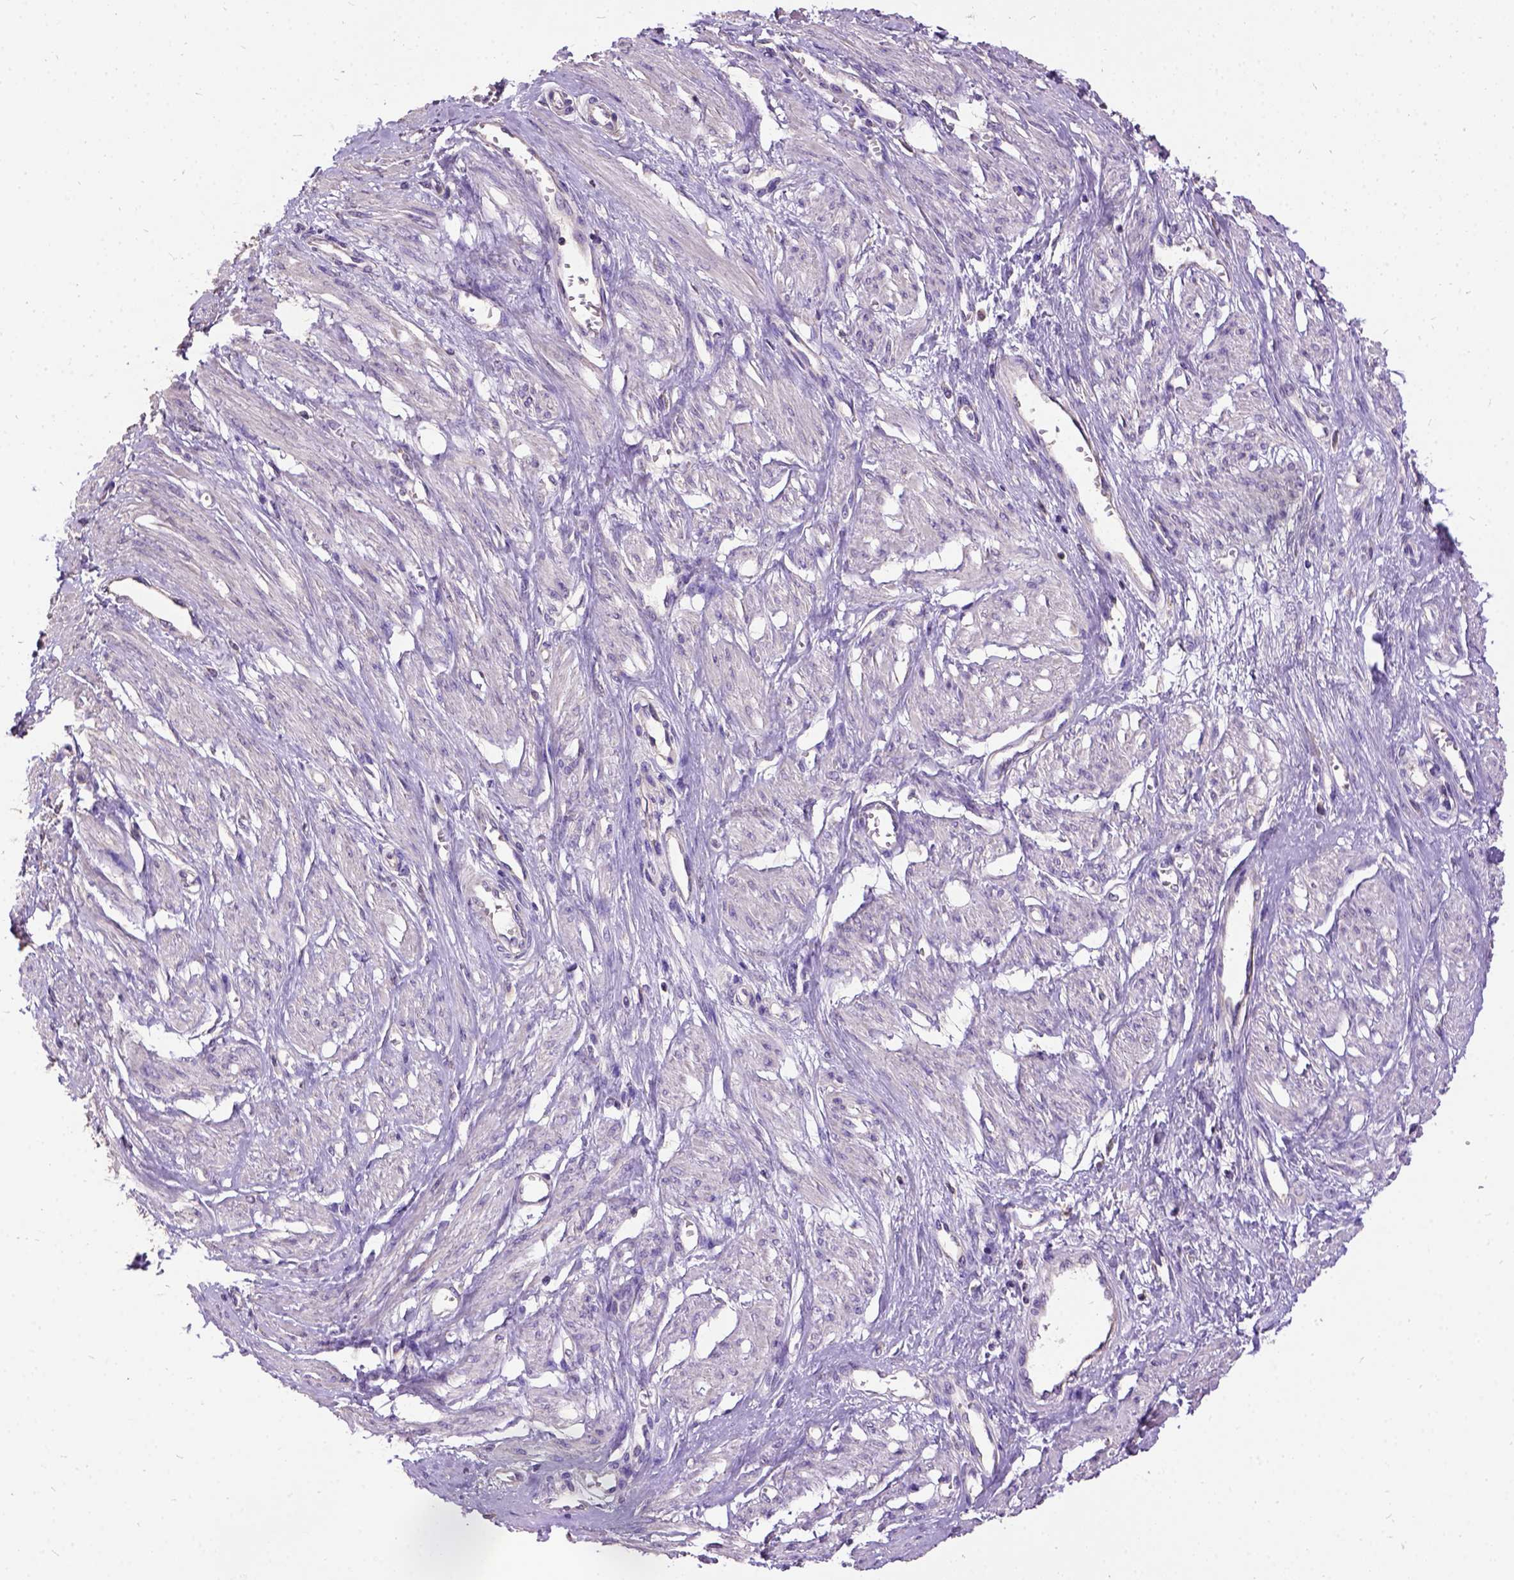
{"staining": {"intensity": "negative", "quantity": "none", "location": "none"}, "tissue": "smooth muscle", "cell_type": "Smooth muscle cells", "image_type": "normal", "snomed": [{"axis": "morphology", "description": "Normal tissue, NOS"}, {"axis": "topography", "description": "Smooth muscle"}, {"axis": "topography", "description": "Uterus"}], "caption": "An immunohistochemistry (IHC) histopathology image of benign smooth muscle is shown. There is no staining in smooth muscle cells of smooth muscle. (DAB immunohistochemistry with hematoxylin counter stain).", "gene": "DQX1", "patient": {"sex": "female", "age": 39}}